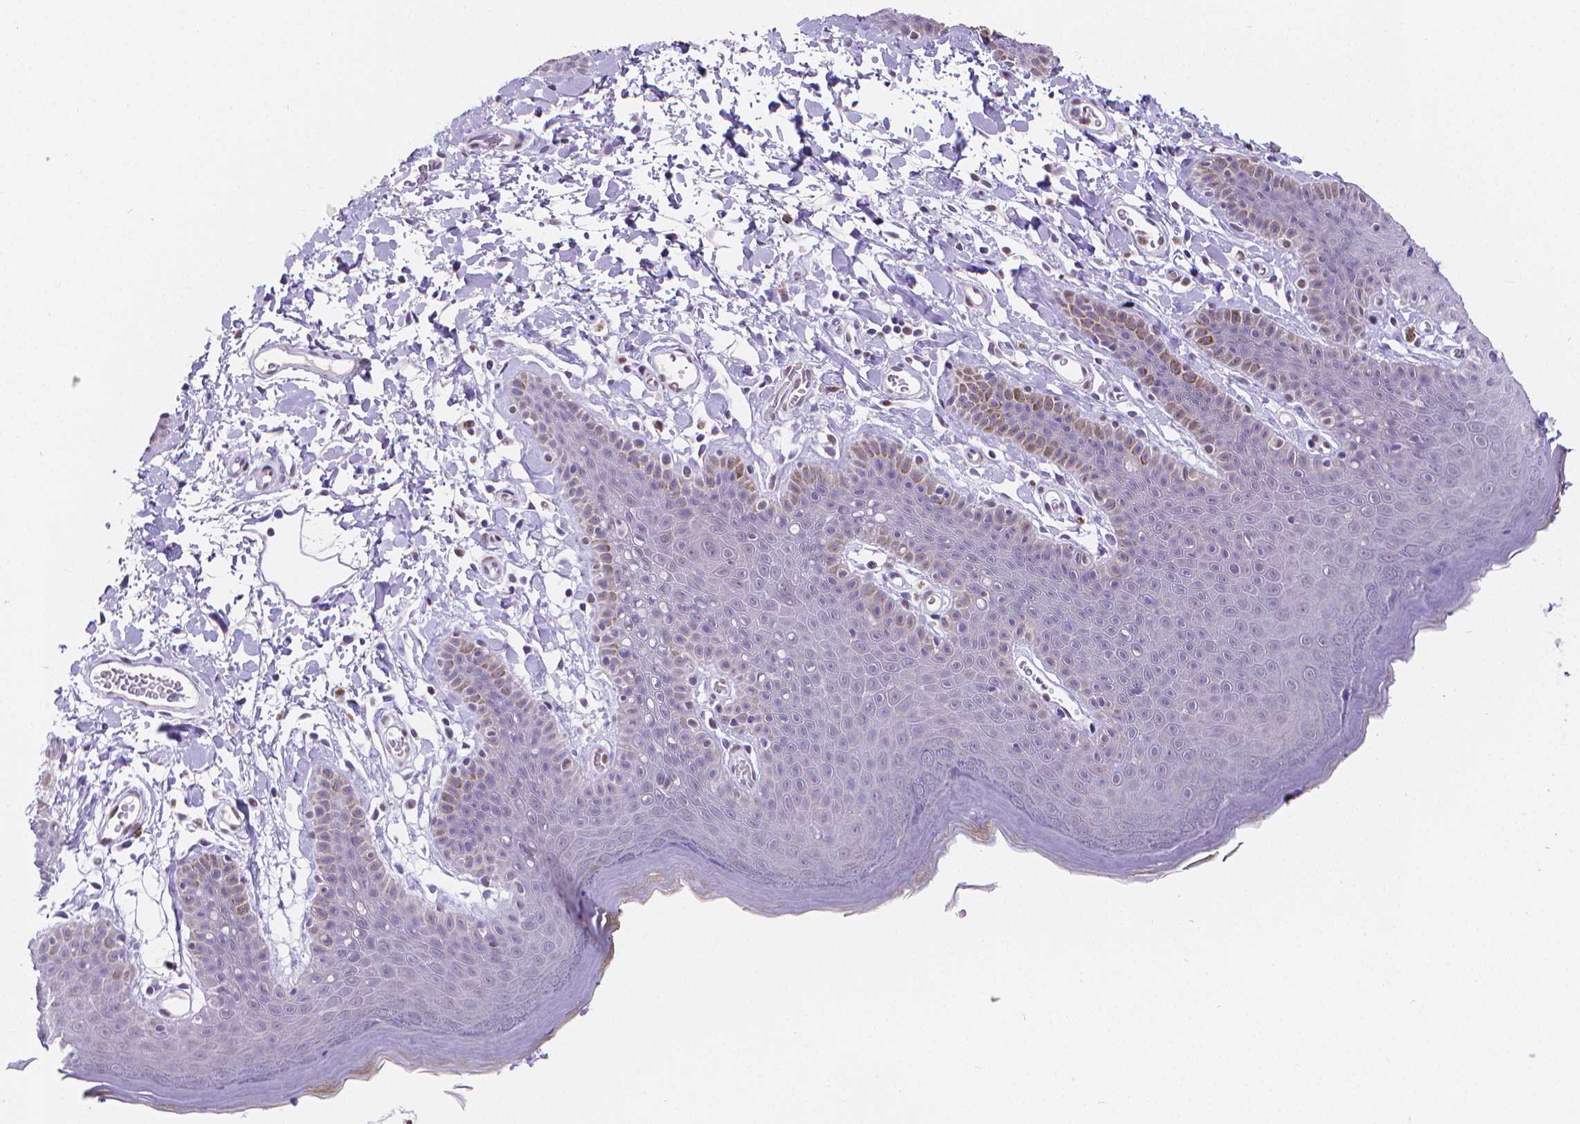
{"staining": {"intensity": "negative", "quantity": "none", "location": "none"}, "tissue": "skin", "cell_type": "Epidermal cells", "image_type": "normal", "snomed": [{"axis": "morphology", "description": "Normal tissue, NOS"}, {"axis": "topography", "description": "Anal"}], "caption": "The image displays no staining of epidermal cells in normal skin. (Immunohistochemistry (ihc), brightfield microscopy, high magnification).", "gene": "MEF2C", "patient": {"sex": "male", "age": 53}}